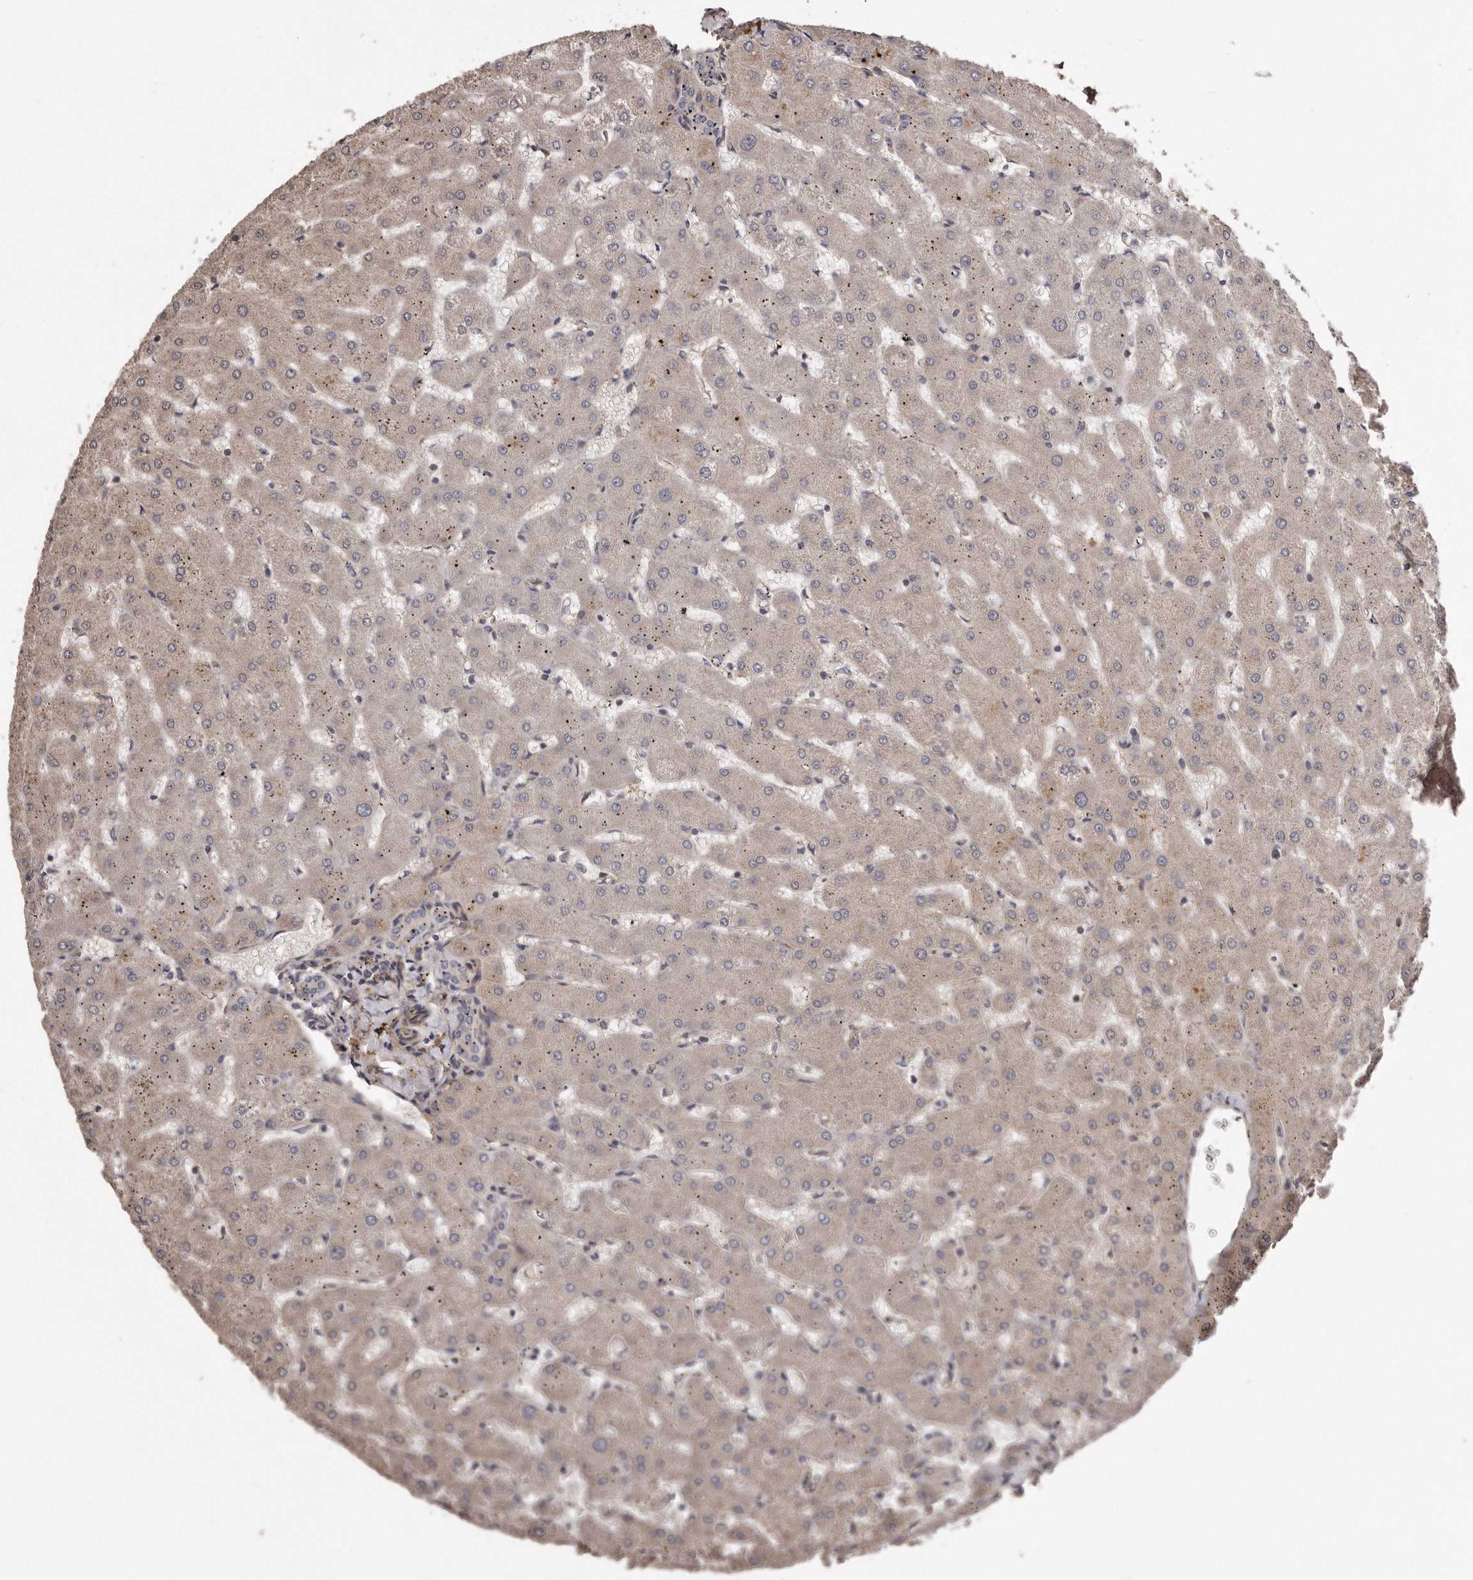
{"staining": {"intensity": "weak", "quantity": "<25%", "location": "cytoplasmic/membranous"}, "tissue": "liver", "cell_type": "Cholangiocytes", "image_type": "normal", "snomed": [{"axis": "morphology", "description": "Normal tissue, NOS"}, {"axis": "topography", "description": "Liver"}], "caption": "This is a micrograph of immunohistochemistry (IHC) staining of benign liver, which shows no expression in cholangiocytes.", "gene": "ARMCX1", "patient": {"sex": "female", "age": 63}}